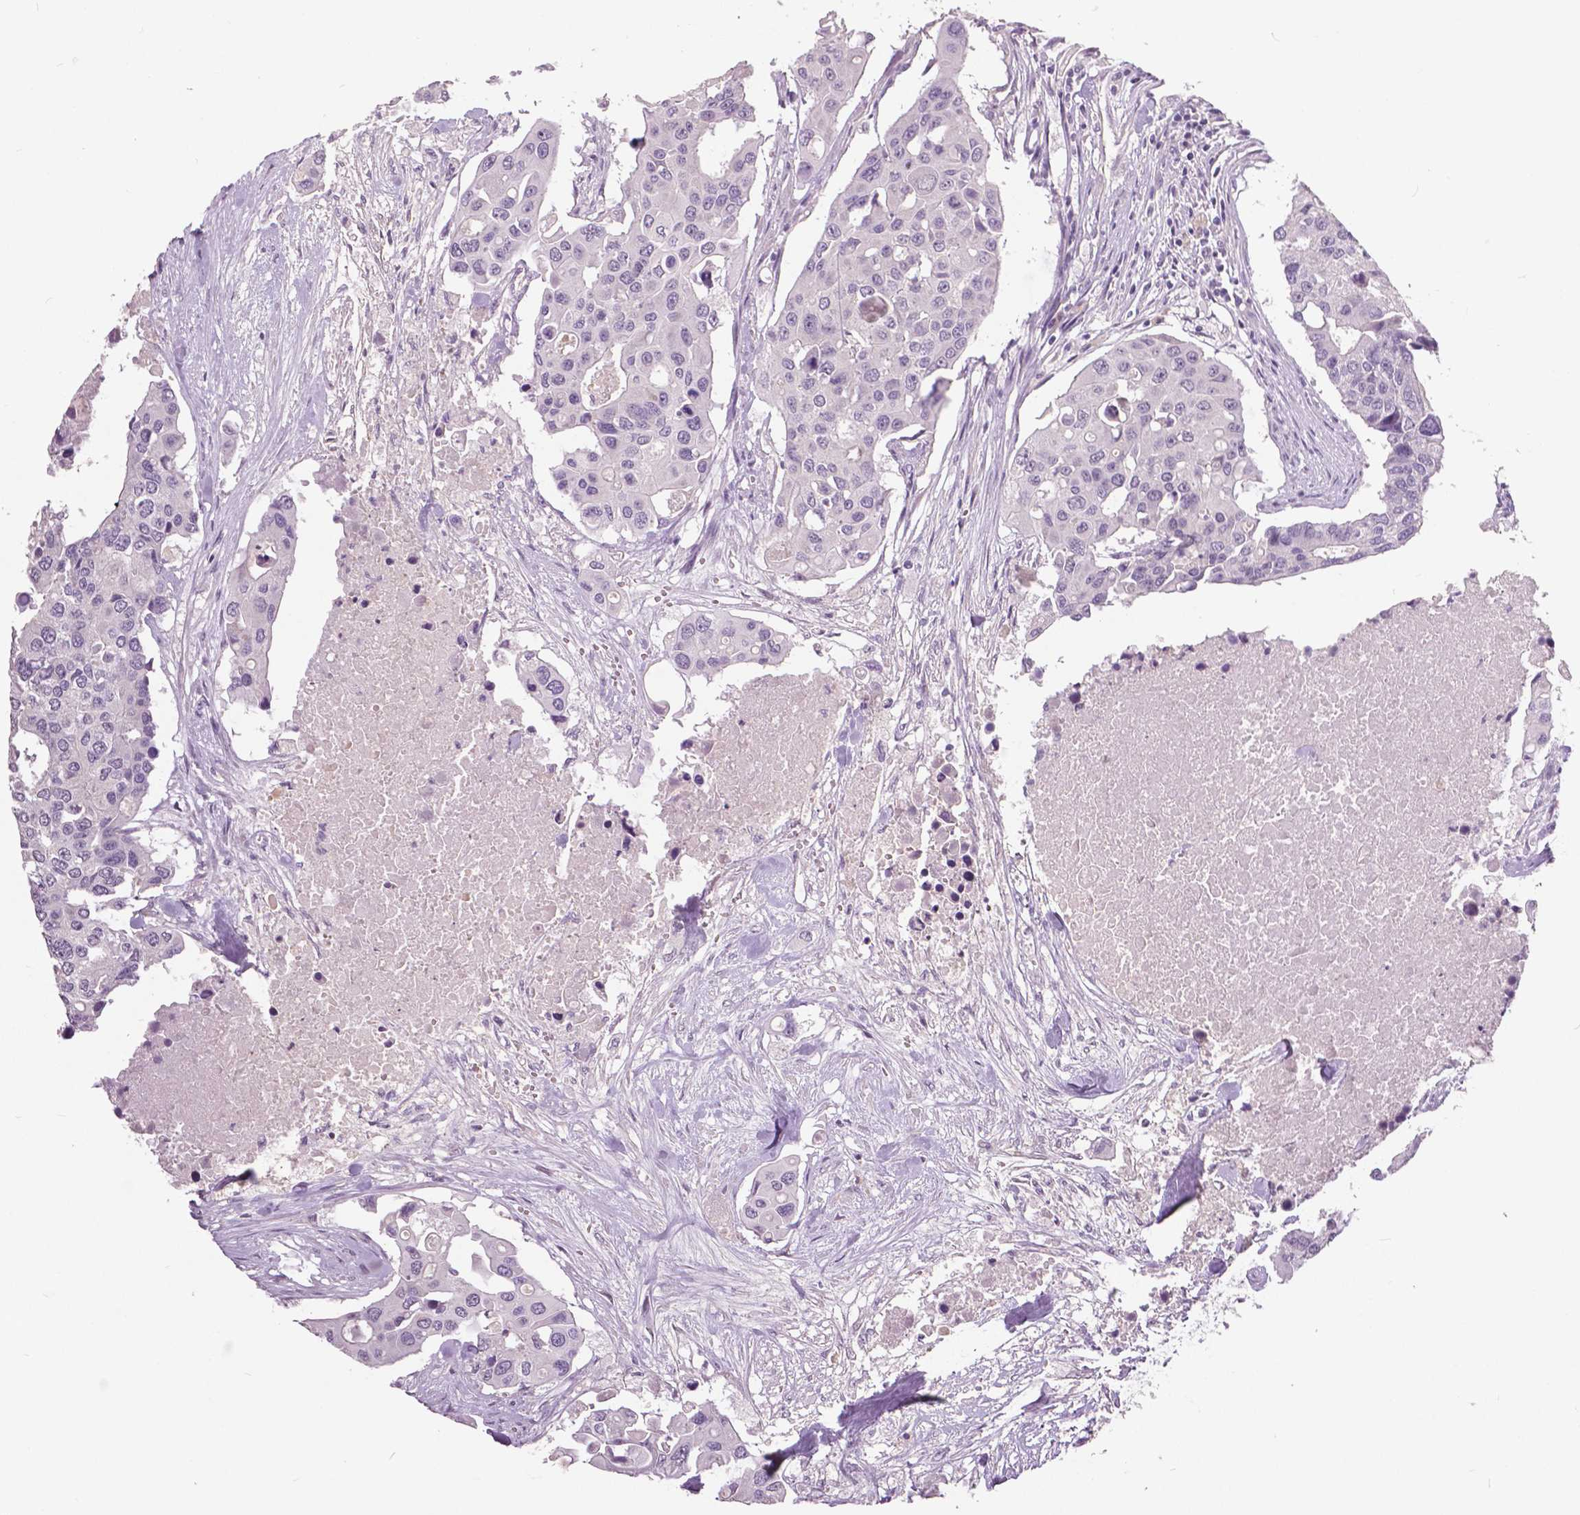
{"staining": {"intensity": "negative", "quantity": "none", "location": "none"}, "tissue": "colorectal cancer", "cell_type": "Tumor cells", "image_type": "cancer", "snomed": [{"axis": "morphology", "description": "Adenocarcinoma, NOS"}, {"axis": "topography", "description": "Colon"}], "caption": "Immunohistochemical staining of human colorectal adenocarcinoma demonstrates no significant expression in tumor cells.", "gene": "FOXA1", "patient": {"sex": "male", "age": 77}}